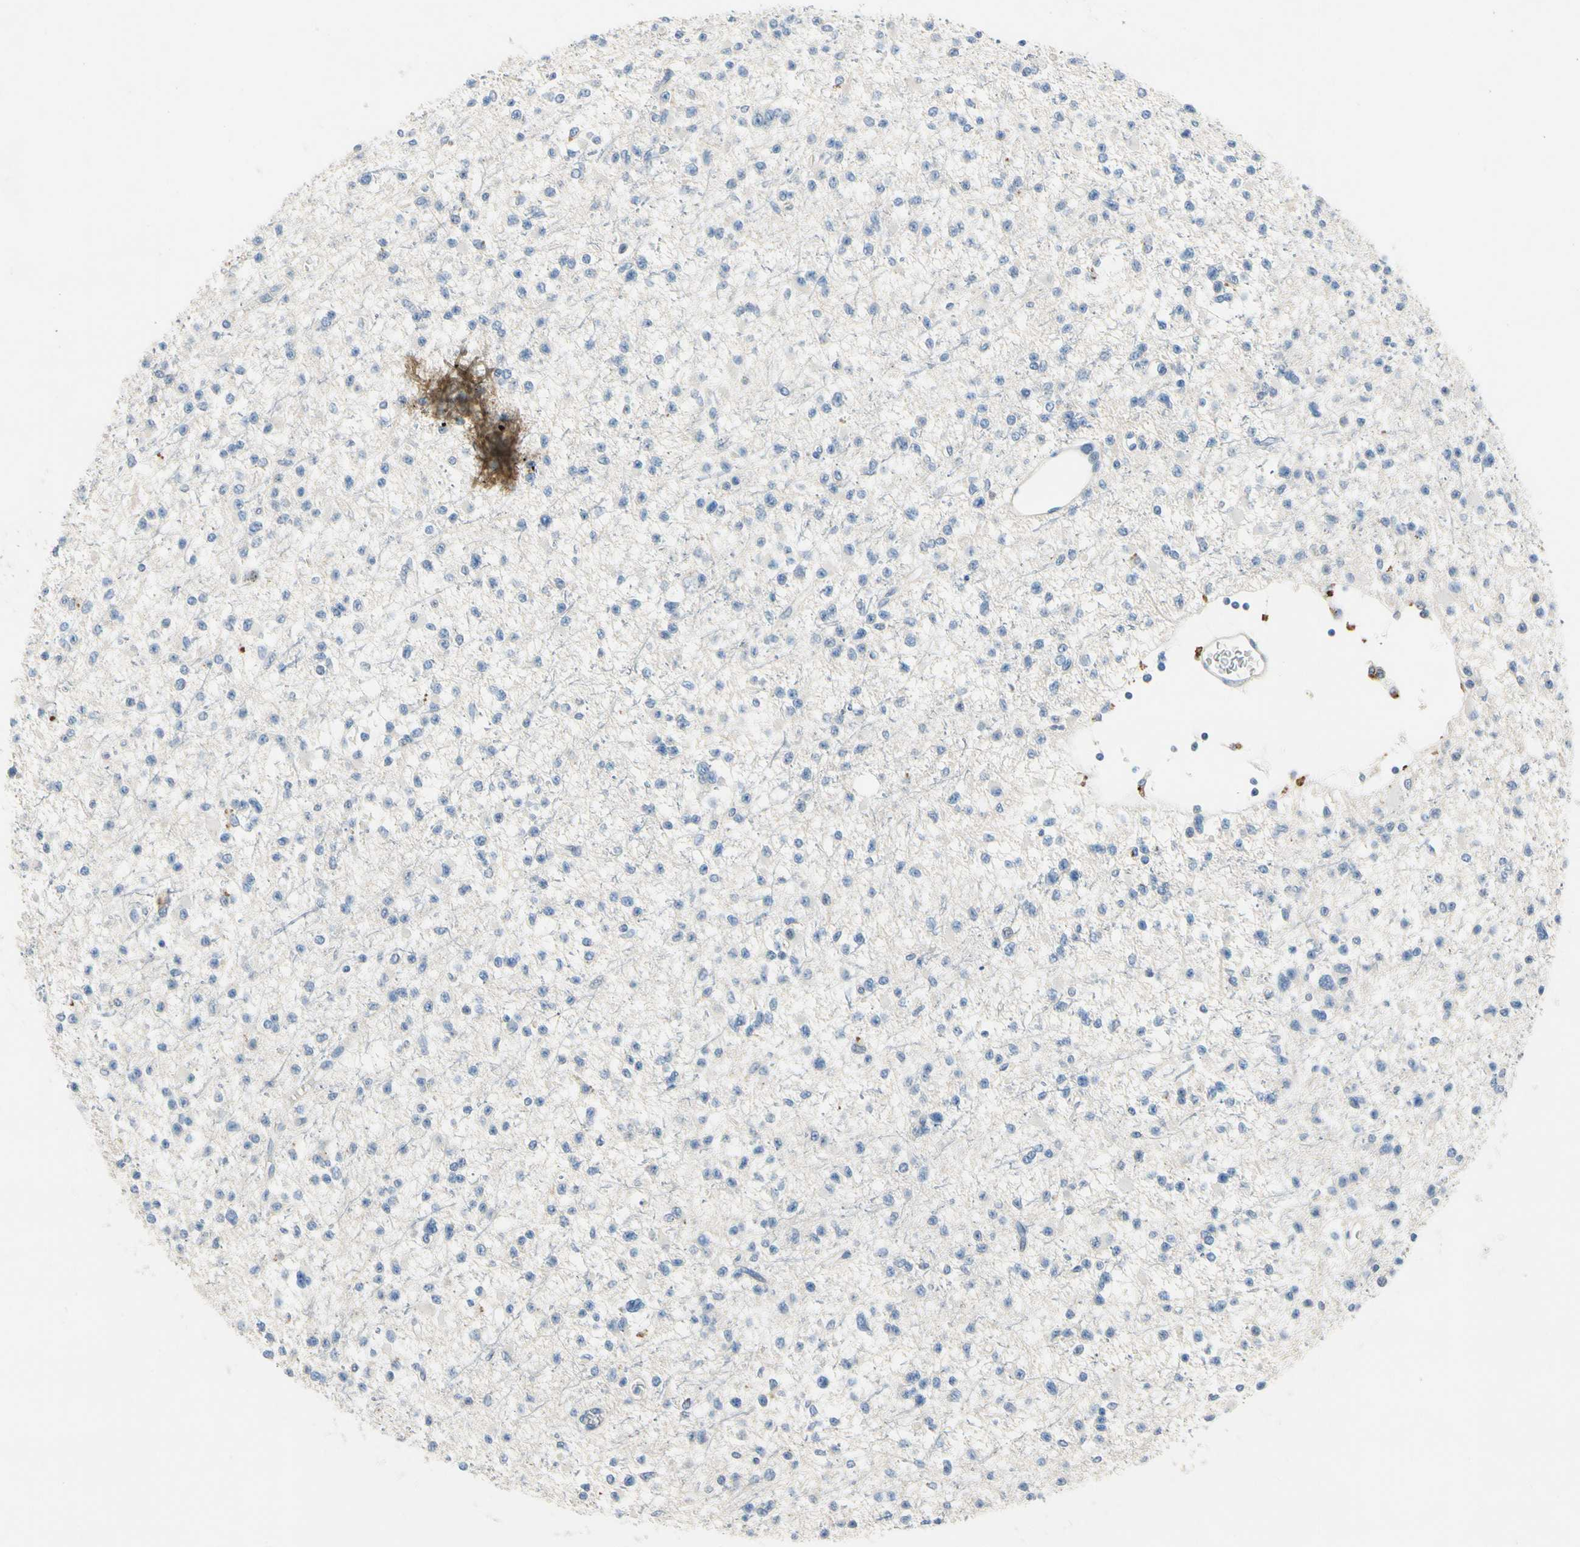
{"staining": {"intensity": "negative", "quantity": "none", "location": "none"}, "tissue": "glioma", "cell_type": "Tumor cells", "image_type": "cancer", "snomed": [{"axis": "morphology", "description": "Glioma, malignant, Low grade"}, {"axis": "topography", "description": "Brain"}], "caption": "Micrograph shows no significant protein staining in tumor cells of malignant glioma (low-grade).", "gene": "CPA3", "patient": {"sex": "female", "age": 22}}